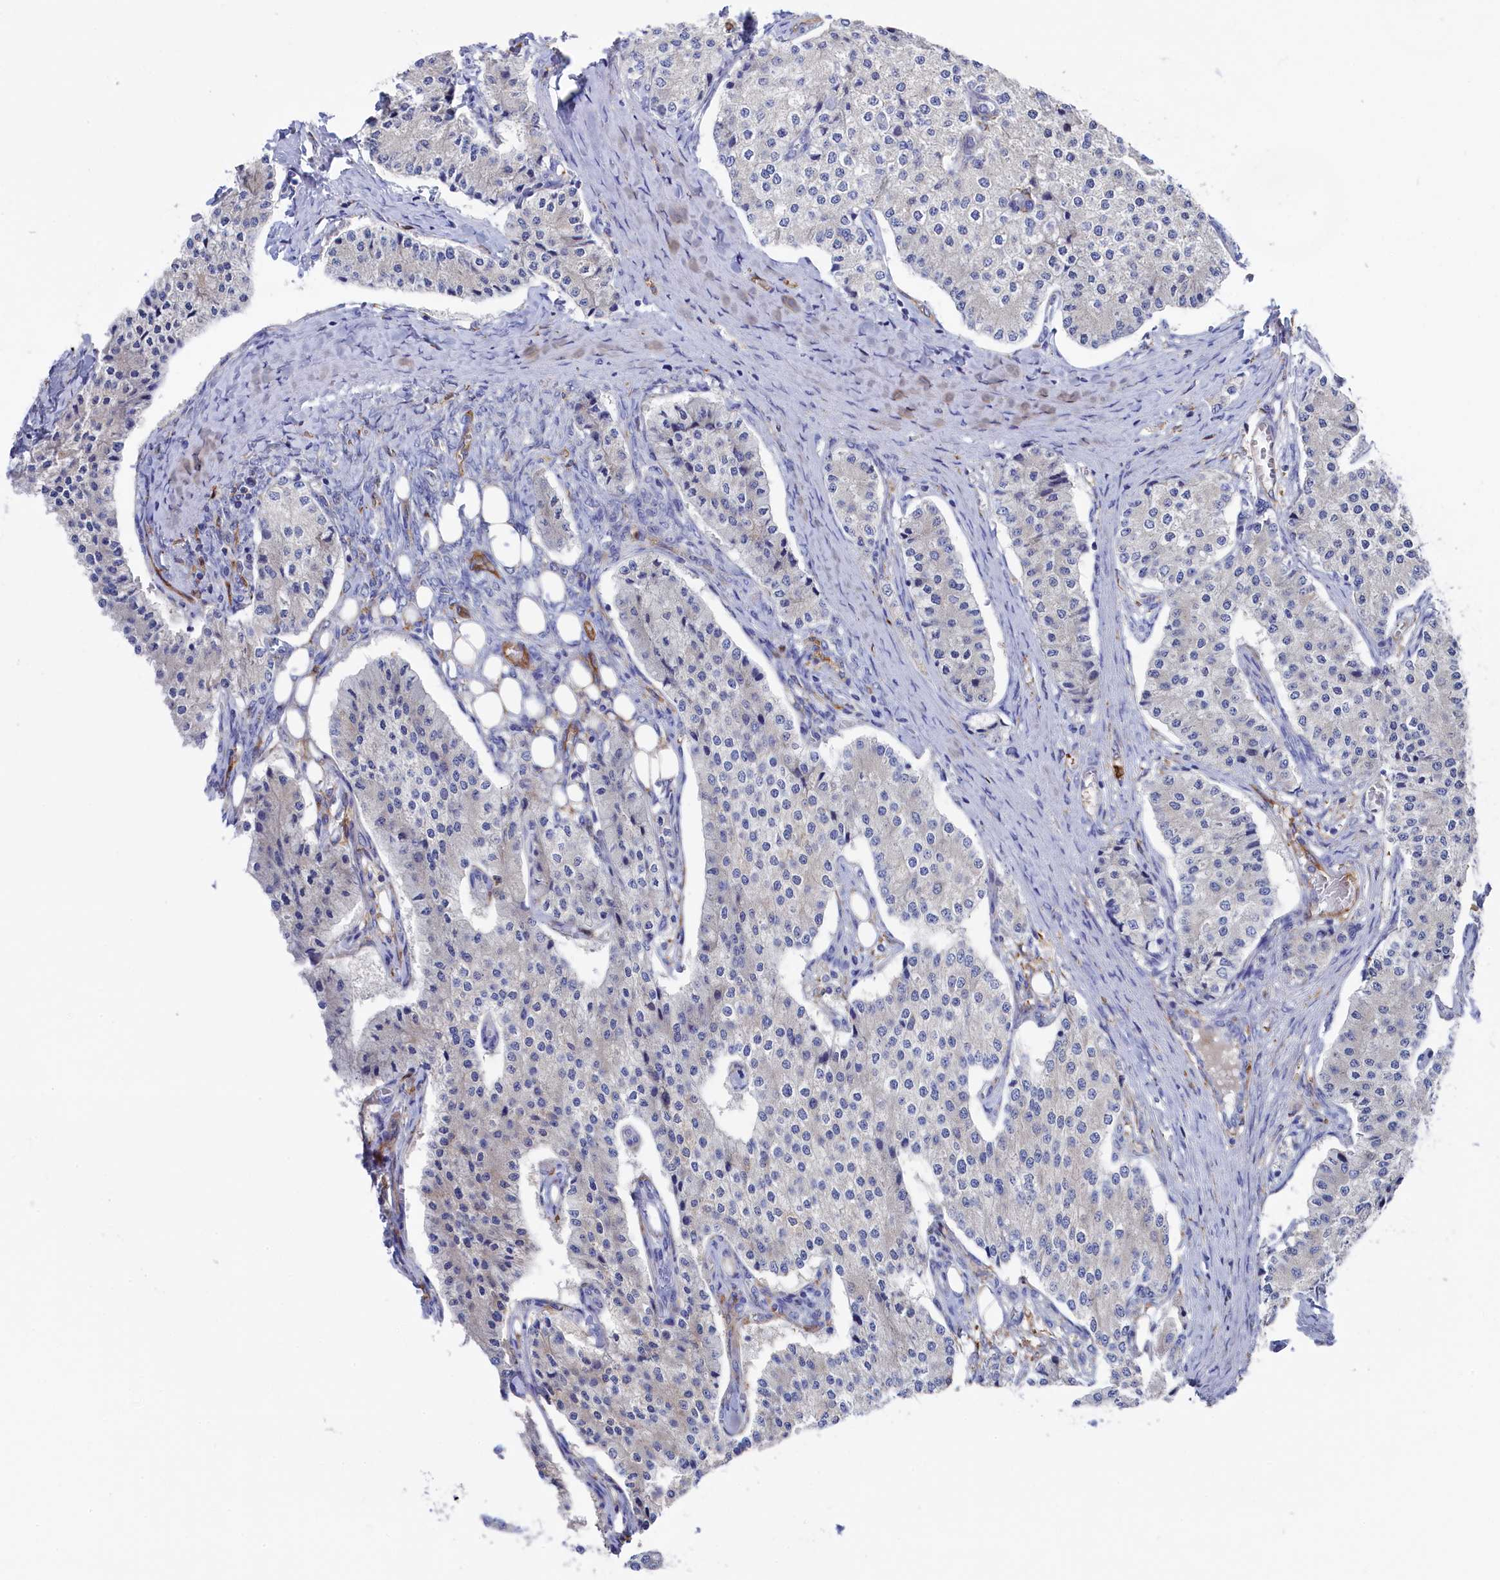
{"staining": {"intensity": "negative", "quantity": "none", "location": "none"}, "tissue": "carcinoid", "cell_type": "Tumor cells", "image_type": "cancer", "snomed": [{"axis": "morphology", "description": "Carcinoid, malignant, NOS"}, {"axis": "topography", "description": "Colon"}], "caption": "There is no significant expression in tumor cells of carcinoid. (DAB immunohistochemistry (IHC) visualized using brightfield microscopy, high magnification).", "gene": "C12orf73", "patient": {"sex": "female", "age": 52}}